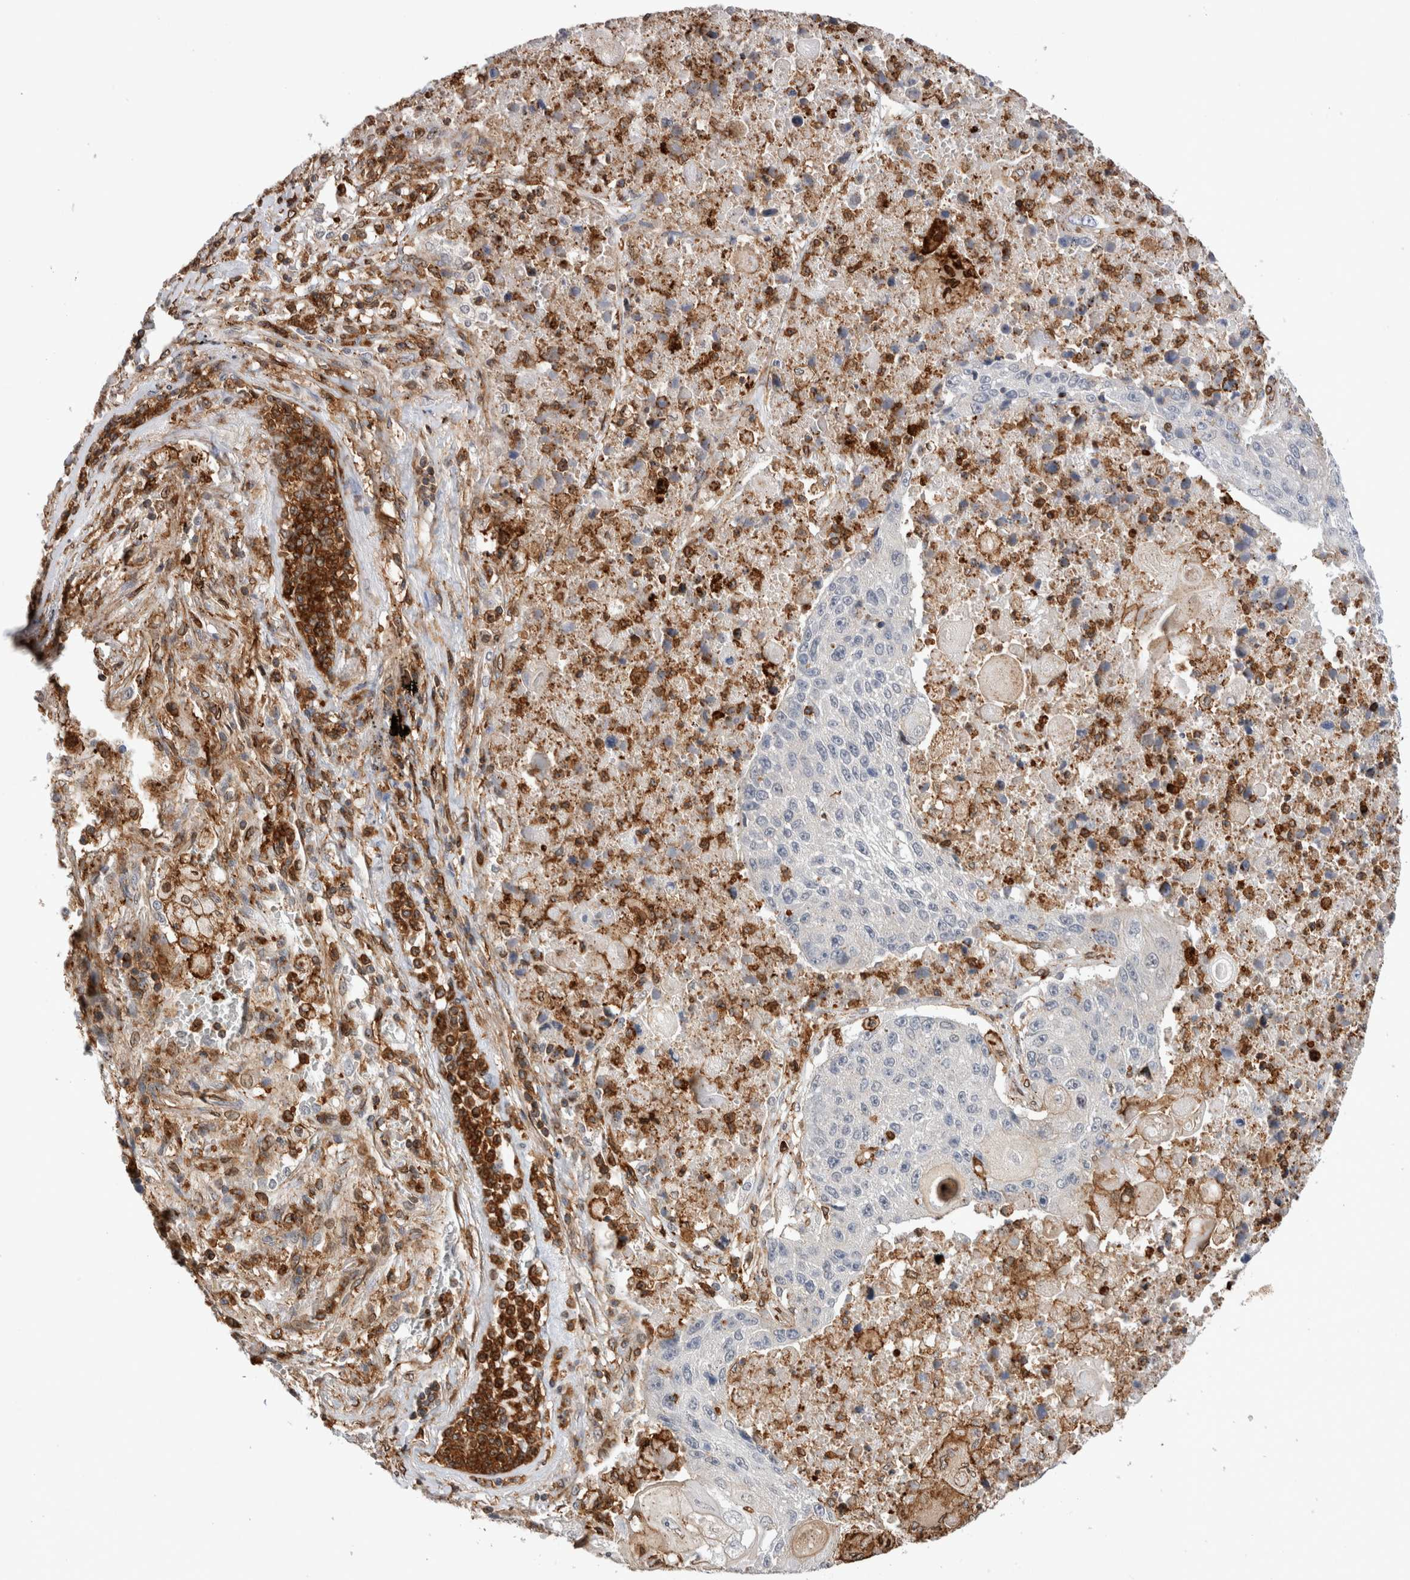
{"staining": {"intensity": "negative", "quantity": "none", "location": "none"}, "tissue": "lung cancer", "cell_type": "Tumor cells", "image_type": "cancer", "snomed": [{"axis": "morphology", "description": "Squamous cell carcinoma, NOS"}, {"axis": "topography", "description": "Lung"}], "caption": "This micrograph is of lung cancer (squamous cell carcinoma) stained with immunohistochemistry (IHC) to label a protein in brown with the nuclei are counter-stained blue. There is no expression in tumor cells. Brightfield microscopy of immunohistochemistry (IHC) stained with DAB (brown) and hematoxylin (blue), captured at high magnification.", "gene": "CCDC88B", "patient": {"sex": "male", "age": 61}}